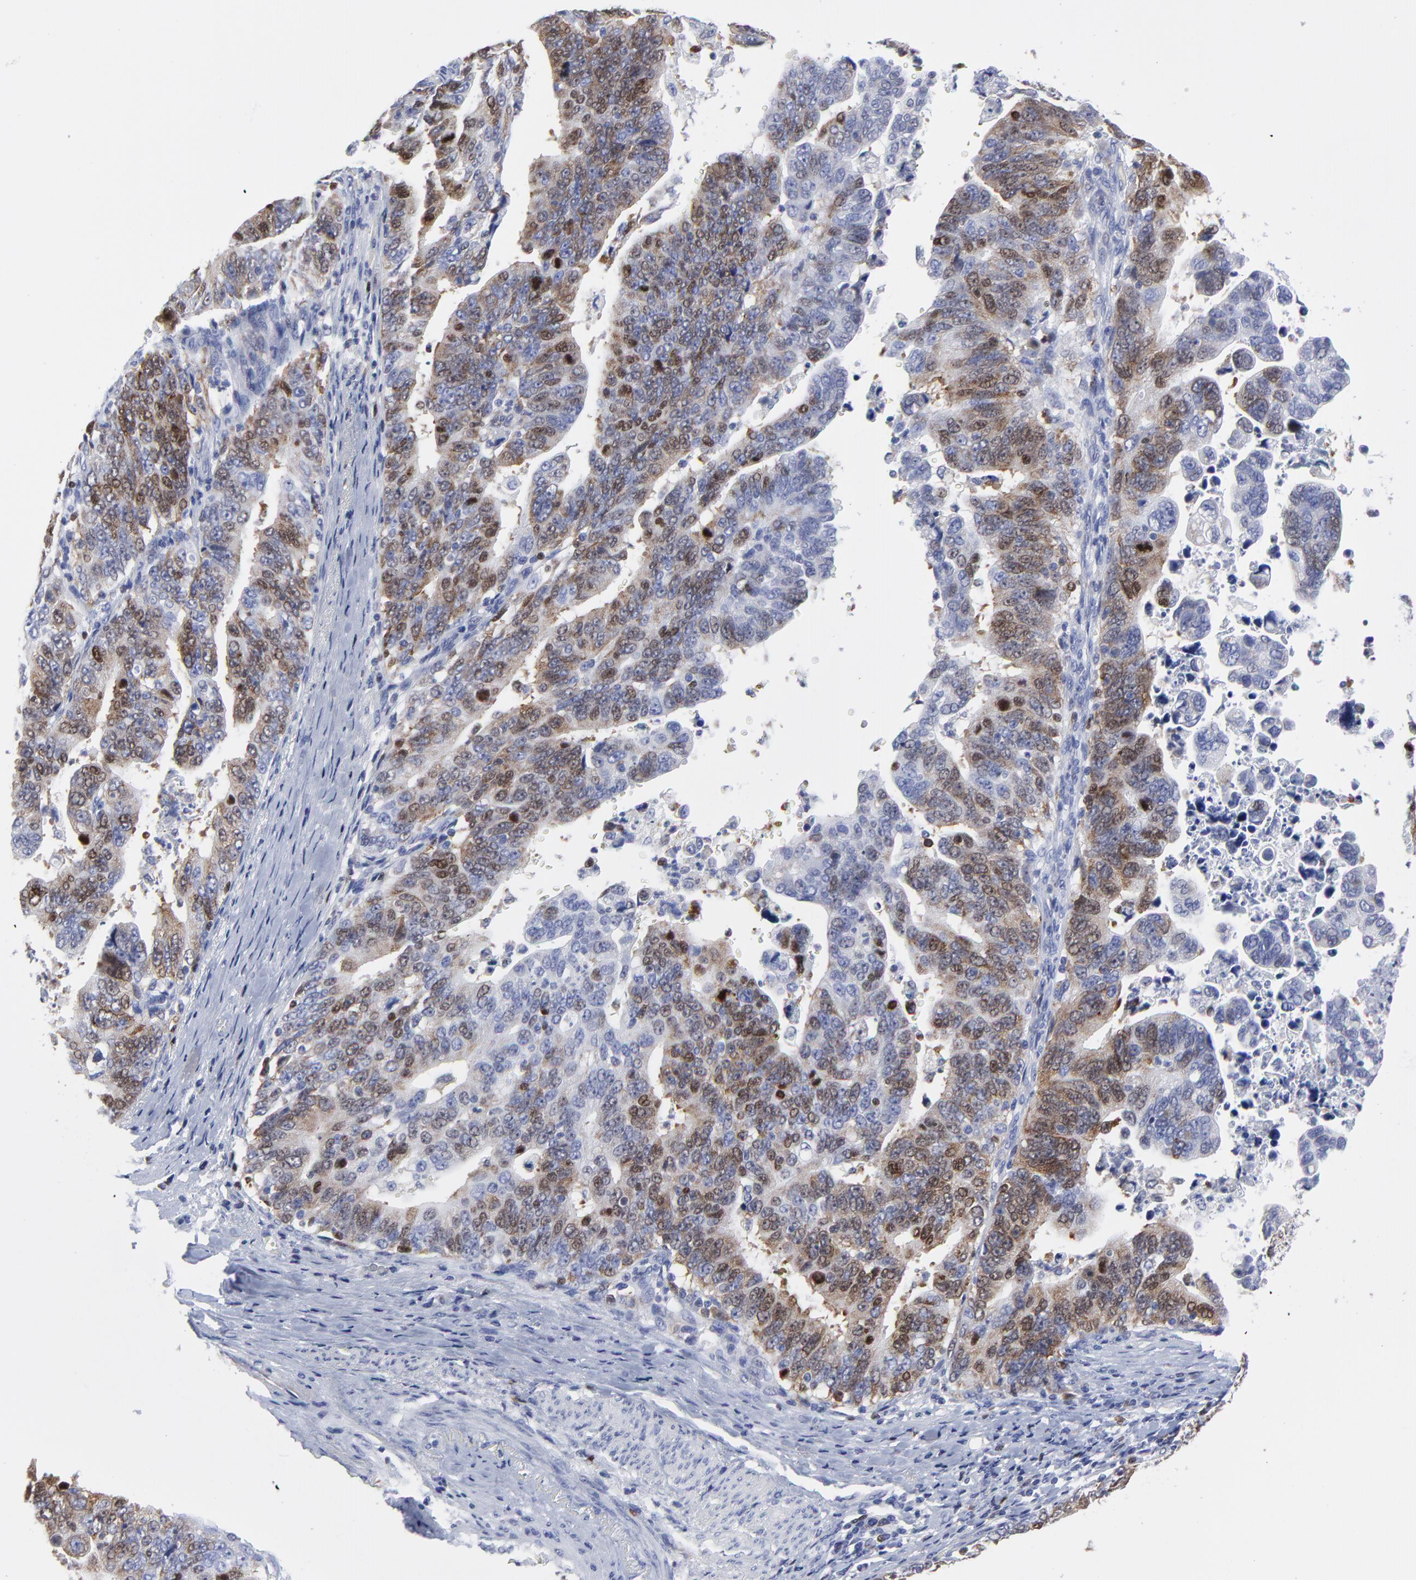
{"staining": {"intensity": "moderate", "quantity": "25%-75%", "location": "cytoplasmic/membranous,nuclear"}, "tissue": "stomach cancer", "cell_type": "Tumor cells", "image_type": "cancer", "snomed": [{"axis": "morphology", "description": "Adenocarcinoma, NOS"}, {"axis": "topography", "description": "Stomach, upper"}], "caption": "A brown stain shows moderate cytoplasmic/membranous and nuclear staining of a protein in adenocarcinoma (stomach) tumor cells. The protein is shown in brown color, while the nuclei are stained blue.", "gene": "NCAPH", "patient": {"sex": "female", "age": 50}}